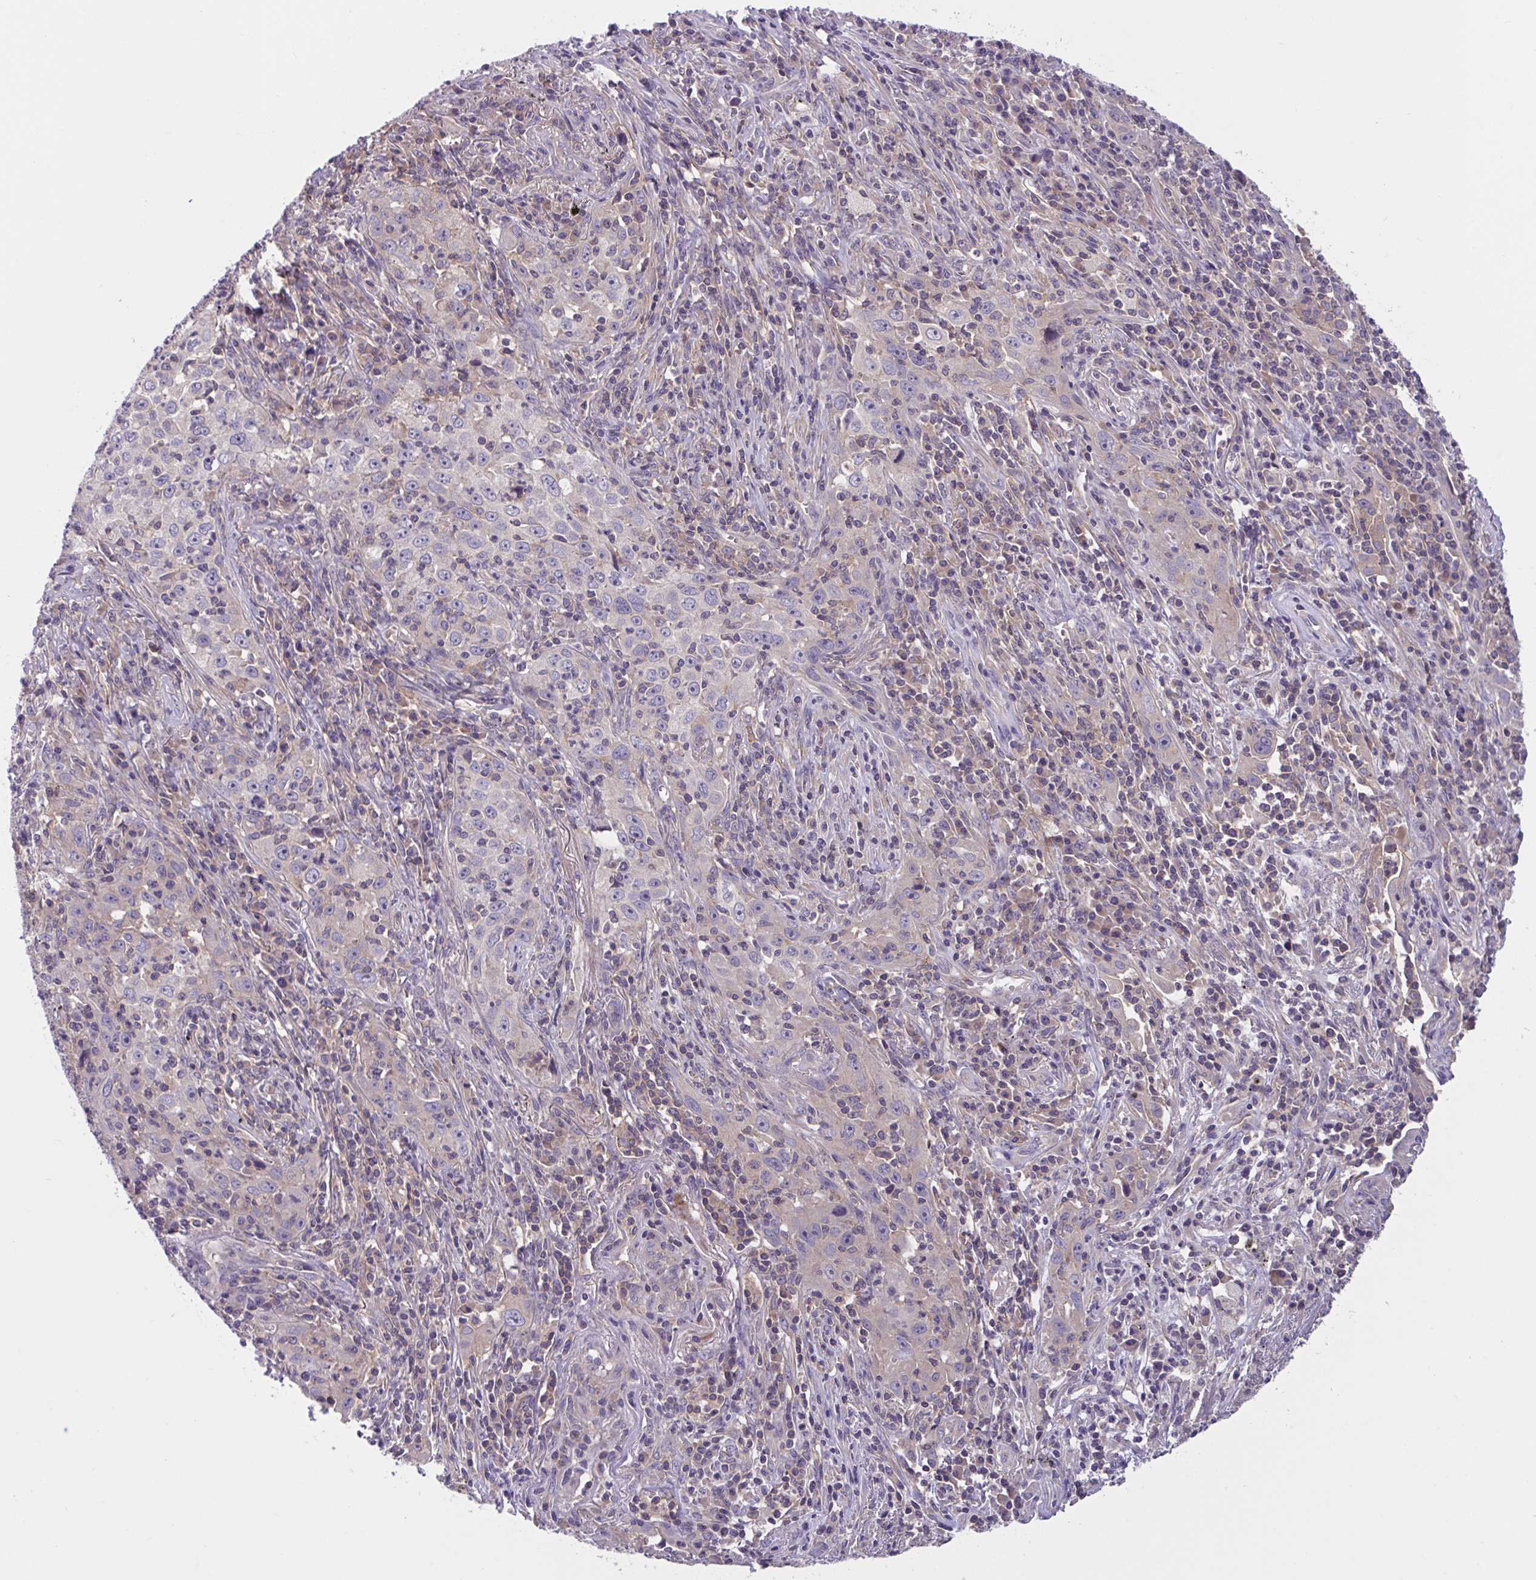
{"staining": {"intensity": "negative", "quantity": "none", "location": "none"}, "tissue": "lung cancer", "cell_type": "Tumor cells", "image_type": "cancer", "snomed": [{"axis": "morphology", "description": "Squamous cell carcinoma, NOS"}, {"axis": "topography", "description": "Lung"}], "caption": "DAB (3,3'-diaminobenzidine) immunohistochemical staining of human lung cancer displays no significant staining in tumor cells.", "gene": "WNT9B", "patient": {"sex": "male", "age": 71}}